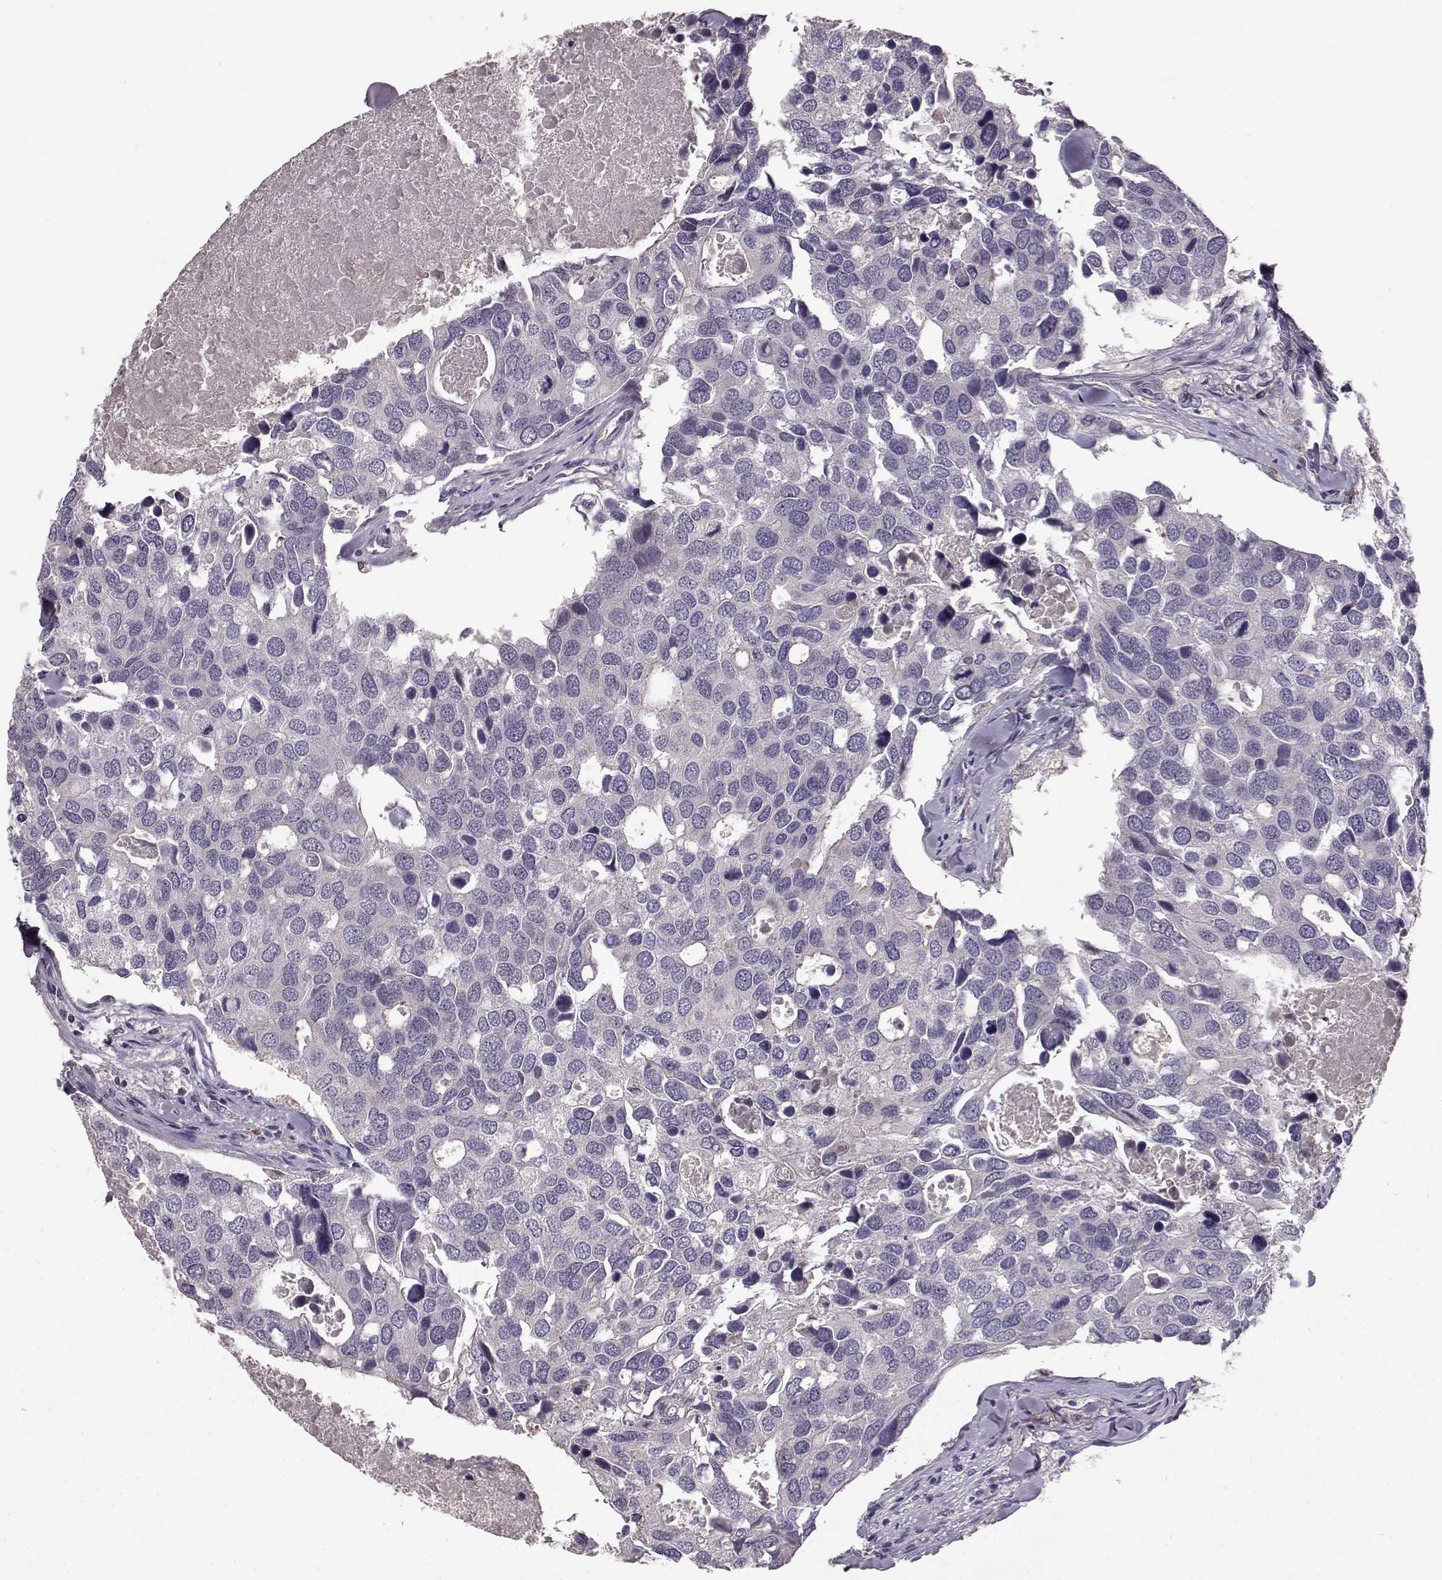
{"staining": {"intensity": "negative", "quantity": "none", "location": "none"}, "tissue": "breast cancer", "cell_type": "Tumor cells", "image_type": "cancer", "snomed": [{"axis": "morphology", "description": "Duct carcinoma"}, {"axis": "topography", "description": "Breast"}], "caption": "Tumor cells show no significant staining in intraductal carcinoma (breast). (DAB (3,3'-diaminobenzidine) immunohistochemistry with hematoxylin counter stain).", "gene": "CCNF", "patient": {"sex": "female", "age": 83}}